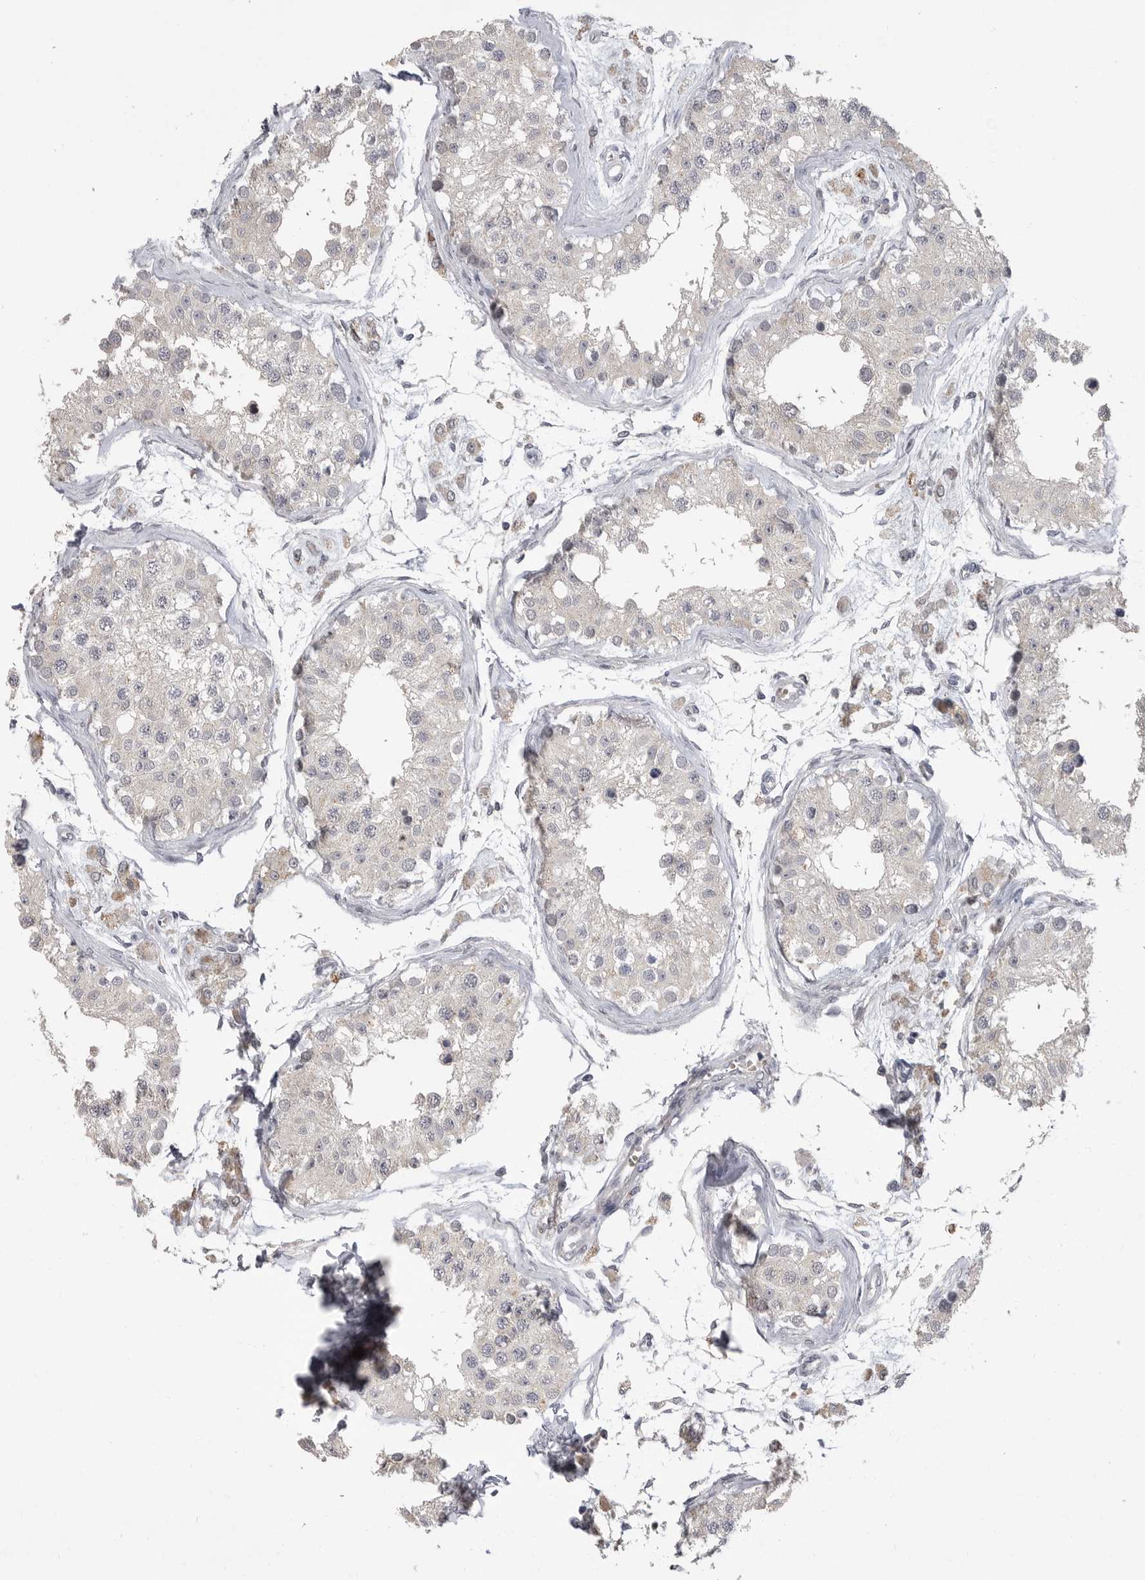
{"staining": {"intensity": "negative", "quantity": "none", "location": "none"}, "tissue": "testis", "cell_type": "Cells in seminiferous ducts", "image_type": "normal", "snomed": [{"axis": "morphology", "description": "Normal tissue, NOS"}, {"axis": "morphology", "description": "Adenocarcinoma, metastatic, NOS"}, {"axis": "topography", "description": "Testis"}], "caption": "The image displays no significant positivity in cells in seminiferous ducts of testis.", "gene": "PLEKHF1", "patient": {"sex": "male", "age": 26}}